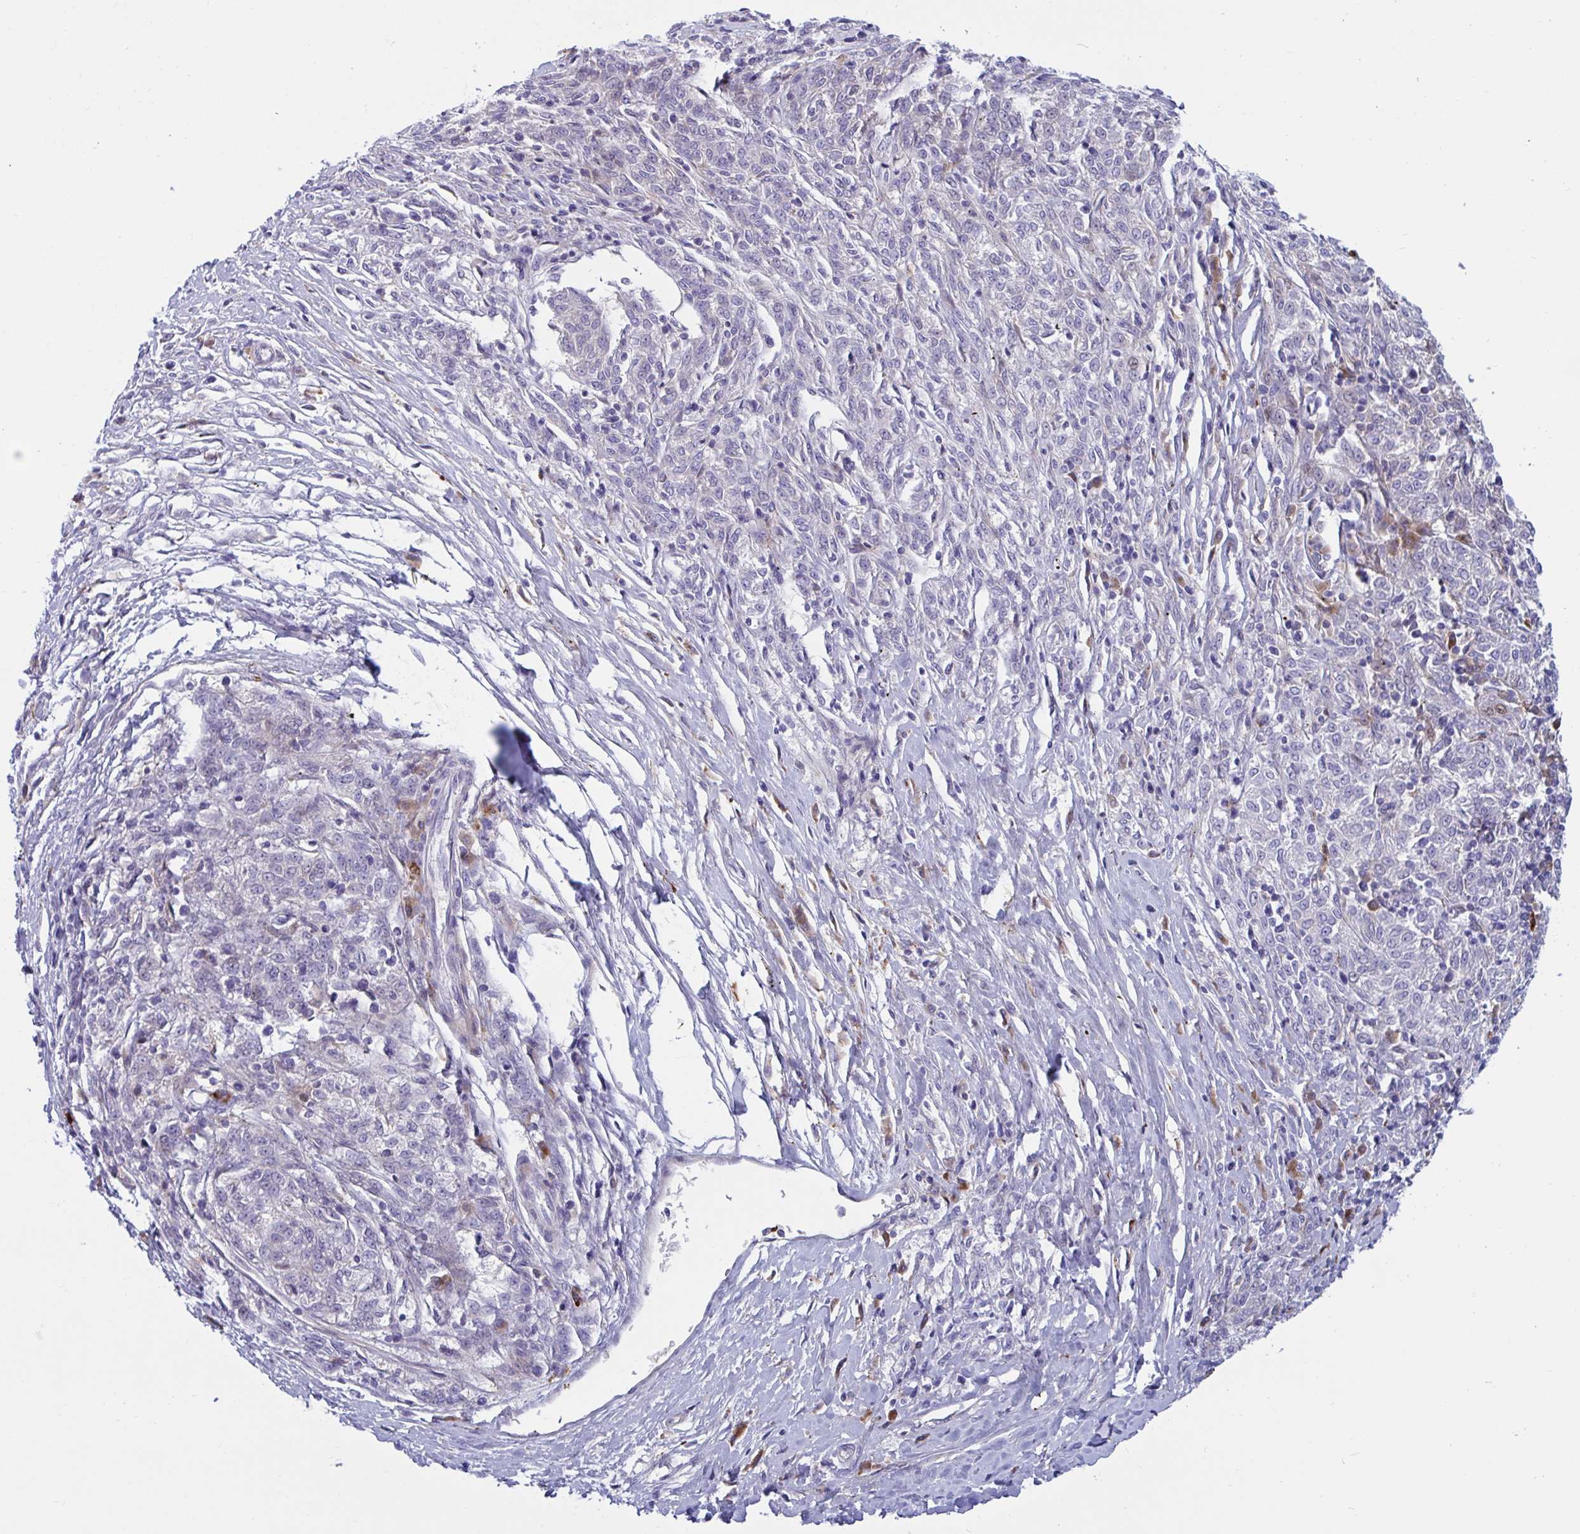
{"staining": {"intensity": "negative", "quantity": "none", "location": "none"}, "tissue": "melanoma", "cell_type": "Tumor cells", "image_type": "cancer", "snomed": [{"axis": "morphology", "description": "Malignant melanoma, NOS"}, {"axis": "topography", "description": "Skin"}], "caption": "The micrograph exhibits no staining of tumor cells in melanoma.", "gene": "FAM219B", "patient": {"sex": "female", "age": 72}}